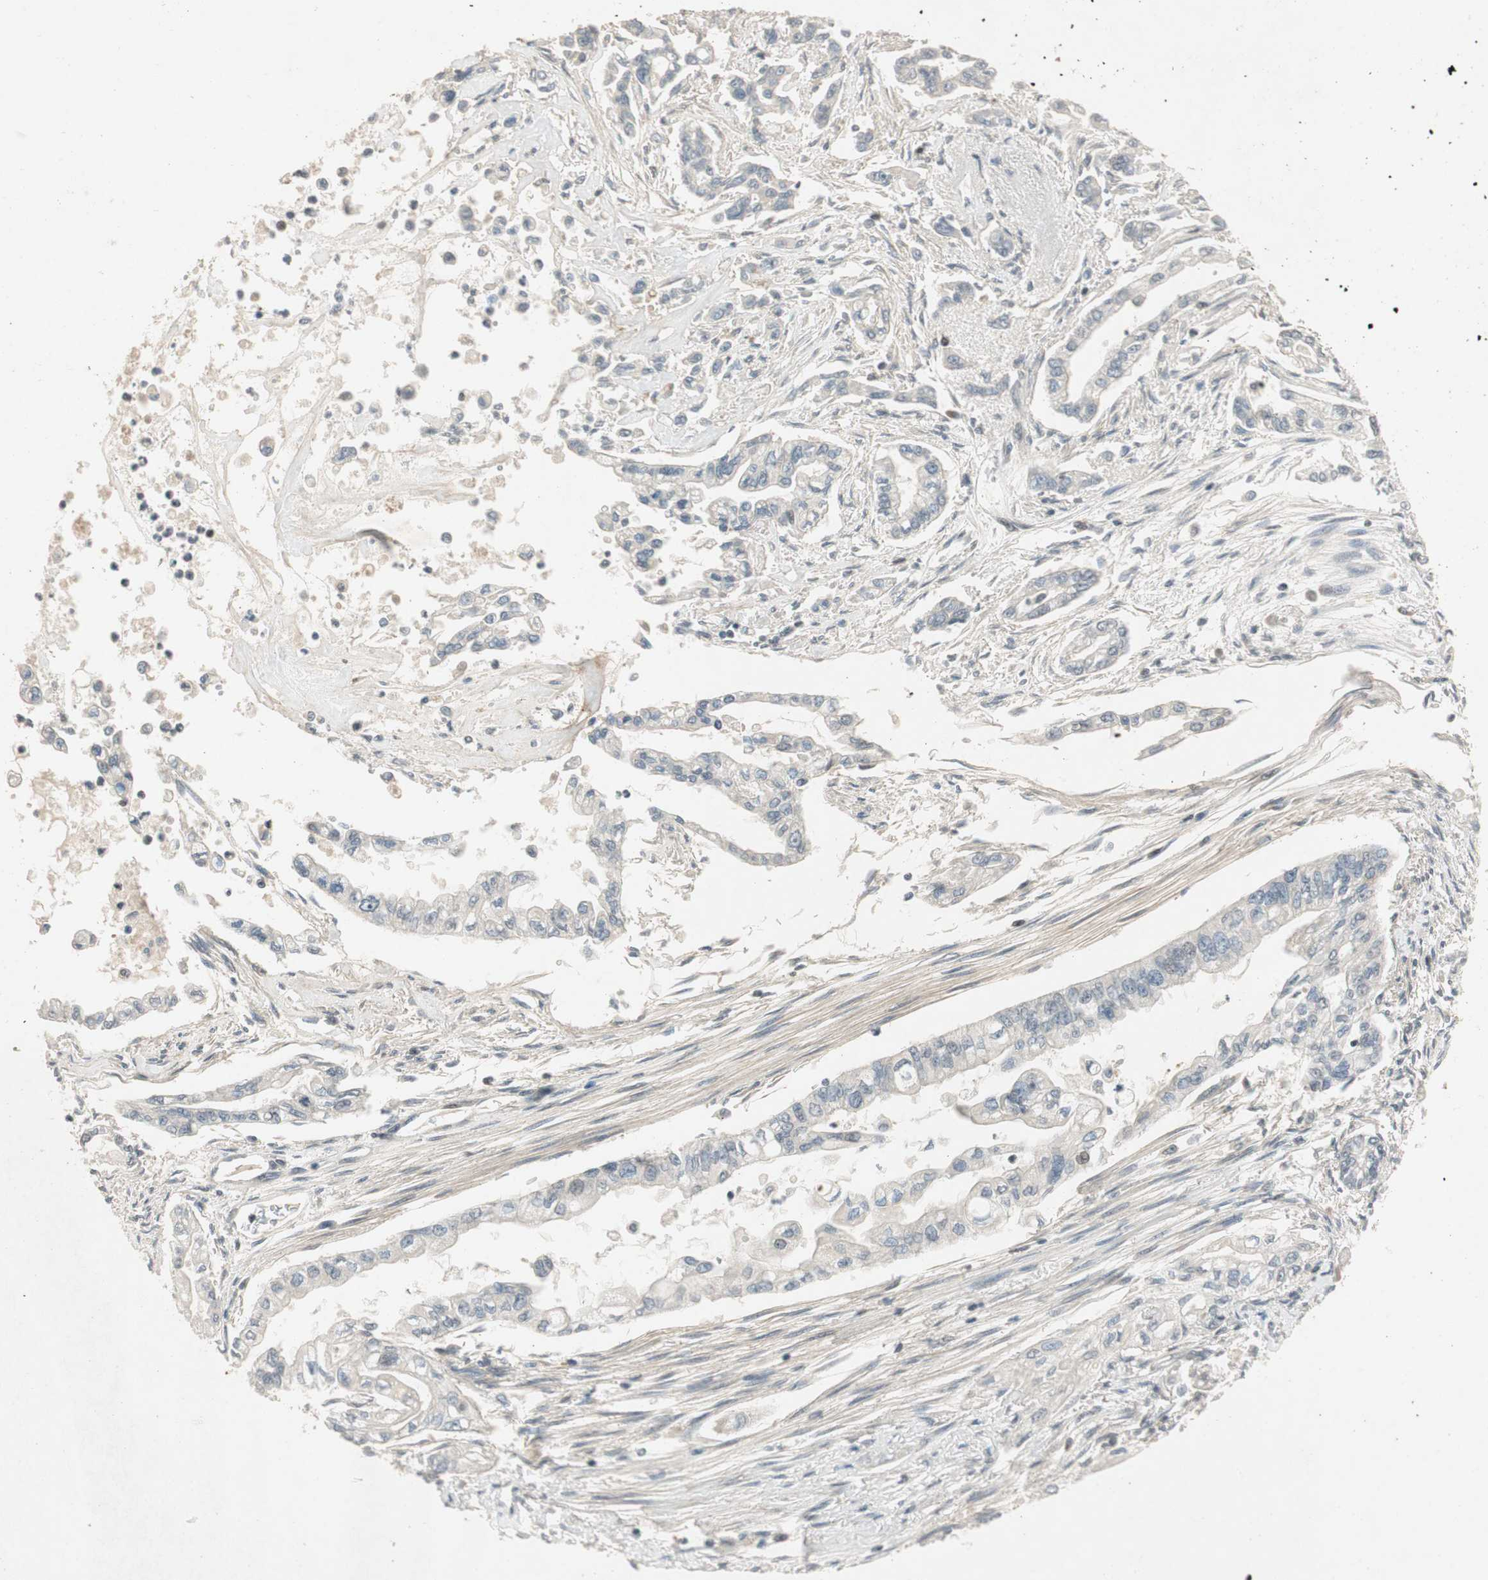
{"staining": {"intensity": "negative", "quantity": "none", "location": "none"}, "tissue": "pancreatic cancer", "cell_type": "Tumor cells", "image_type": "cancer", "snomed": [{"axis": "morphology", "description": "Normal tissue, NOS"}, {"axis": "topography", "description": "Pancreas"}], "caption": "Pancreatic cancer was stained to show a protein in brown. There is no significant positivity in tumor cells.", "gene": "NCBP3", "patient": {"sex": "male", "age": 42}}